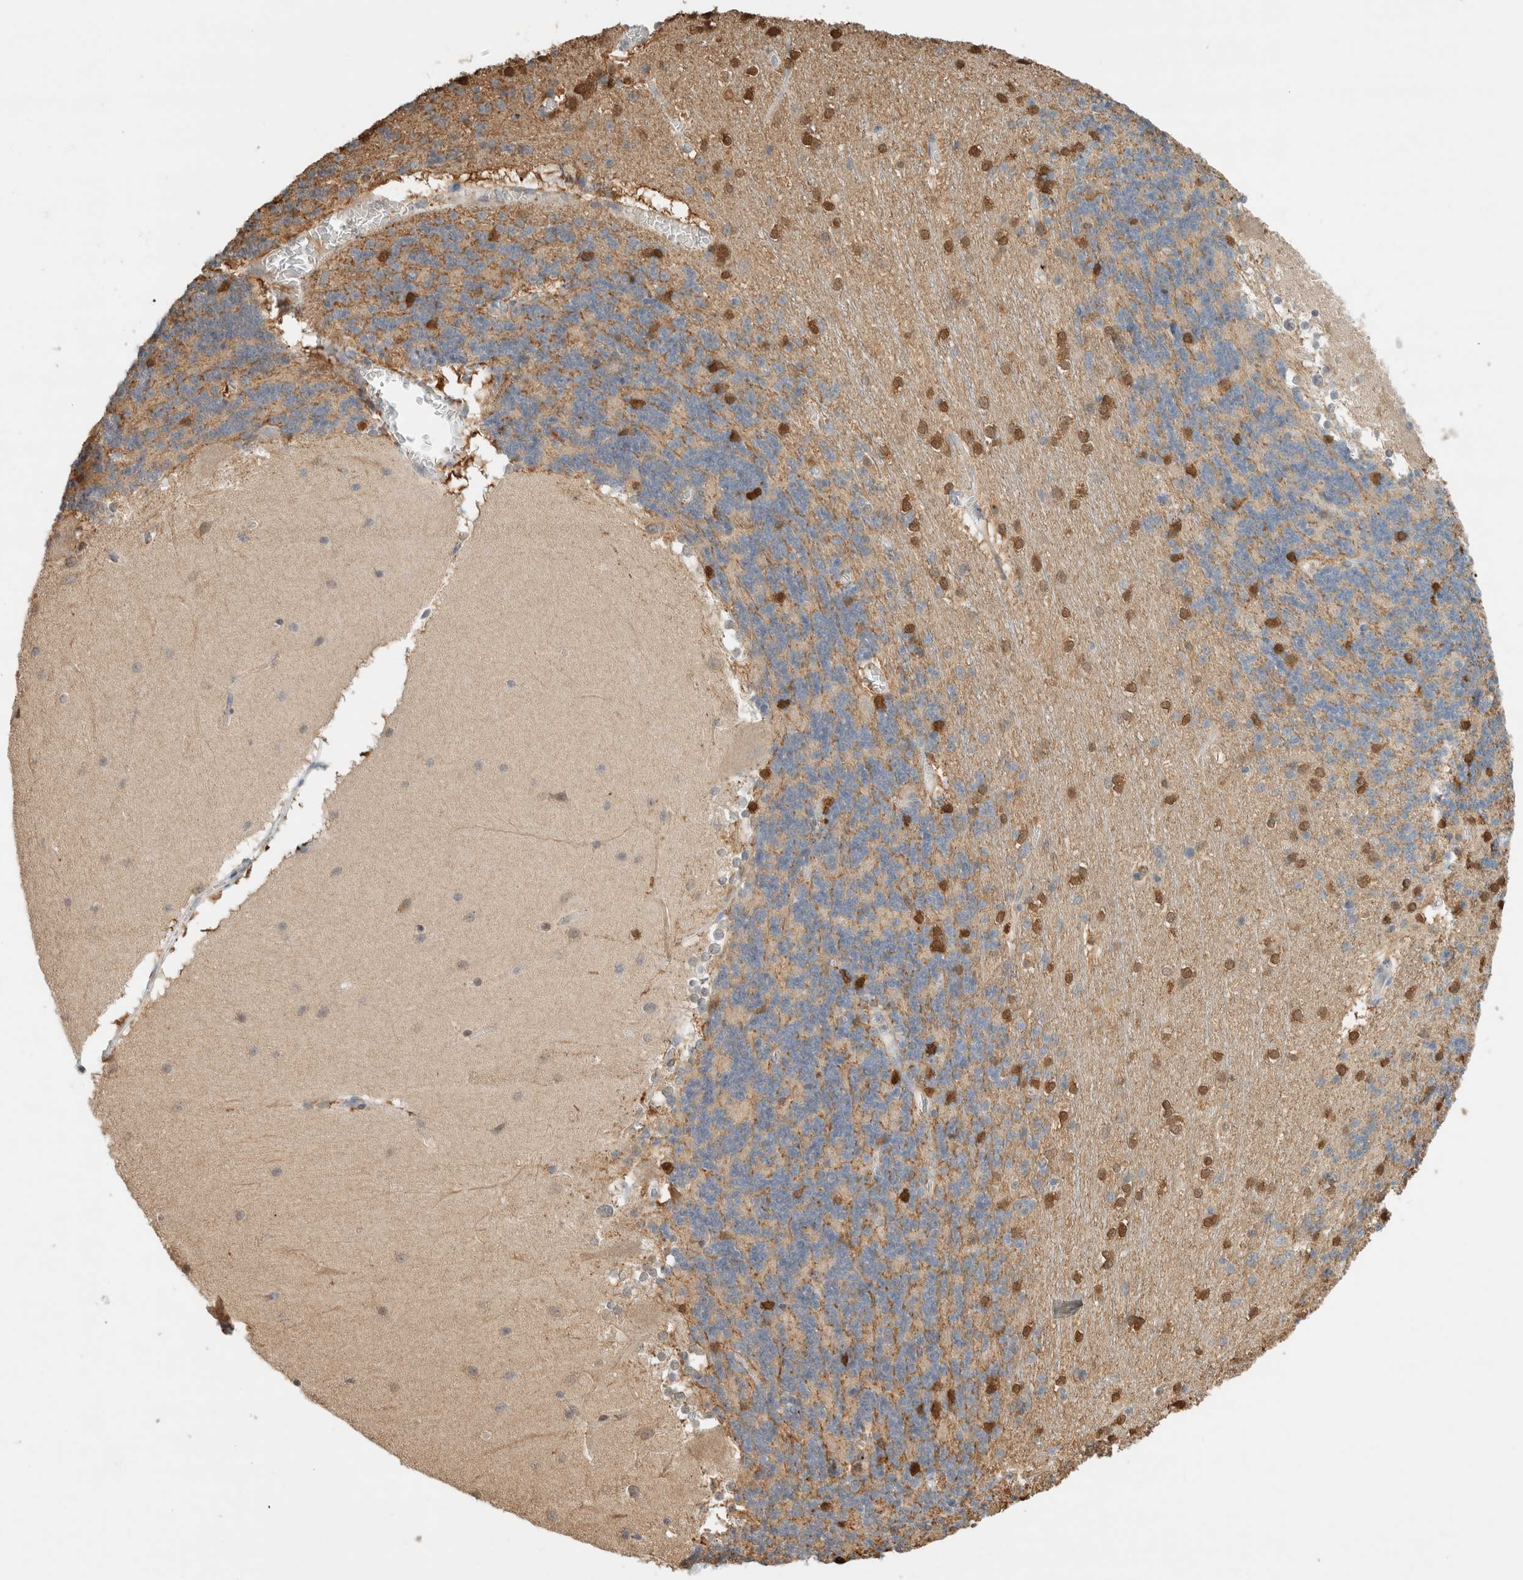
{"staining": {"intensity": "strong", "quantity": "<25%", "location": "cytoplasmic/membranous,nuclear"}, "tissue": "cerebellum", "cell_type": "Cells in granular layer", "image_type": "normal", "snomed": [{"axis": "morphology", "description": "Normal tissue, NOS"}, {"axis": "topography", "description": "Cerebellum"}], "caption": "Immunohistochemistry (IHC) photomicrograph of benign cerebellum: cerebellum stained using immunohistochemistry (IHC) demonstrates medium levels of strong protein expression localized specifically in the cytoplasmic/membranous,nuclear of cells in granular layer, appearing as a cytoplasmic/membranous,nuclear brown color.", "gene": "CA13", "patient": {"sex": "female", "age": 19}}